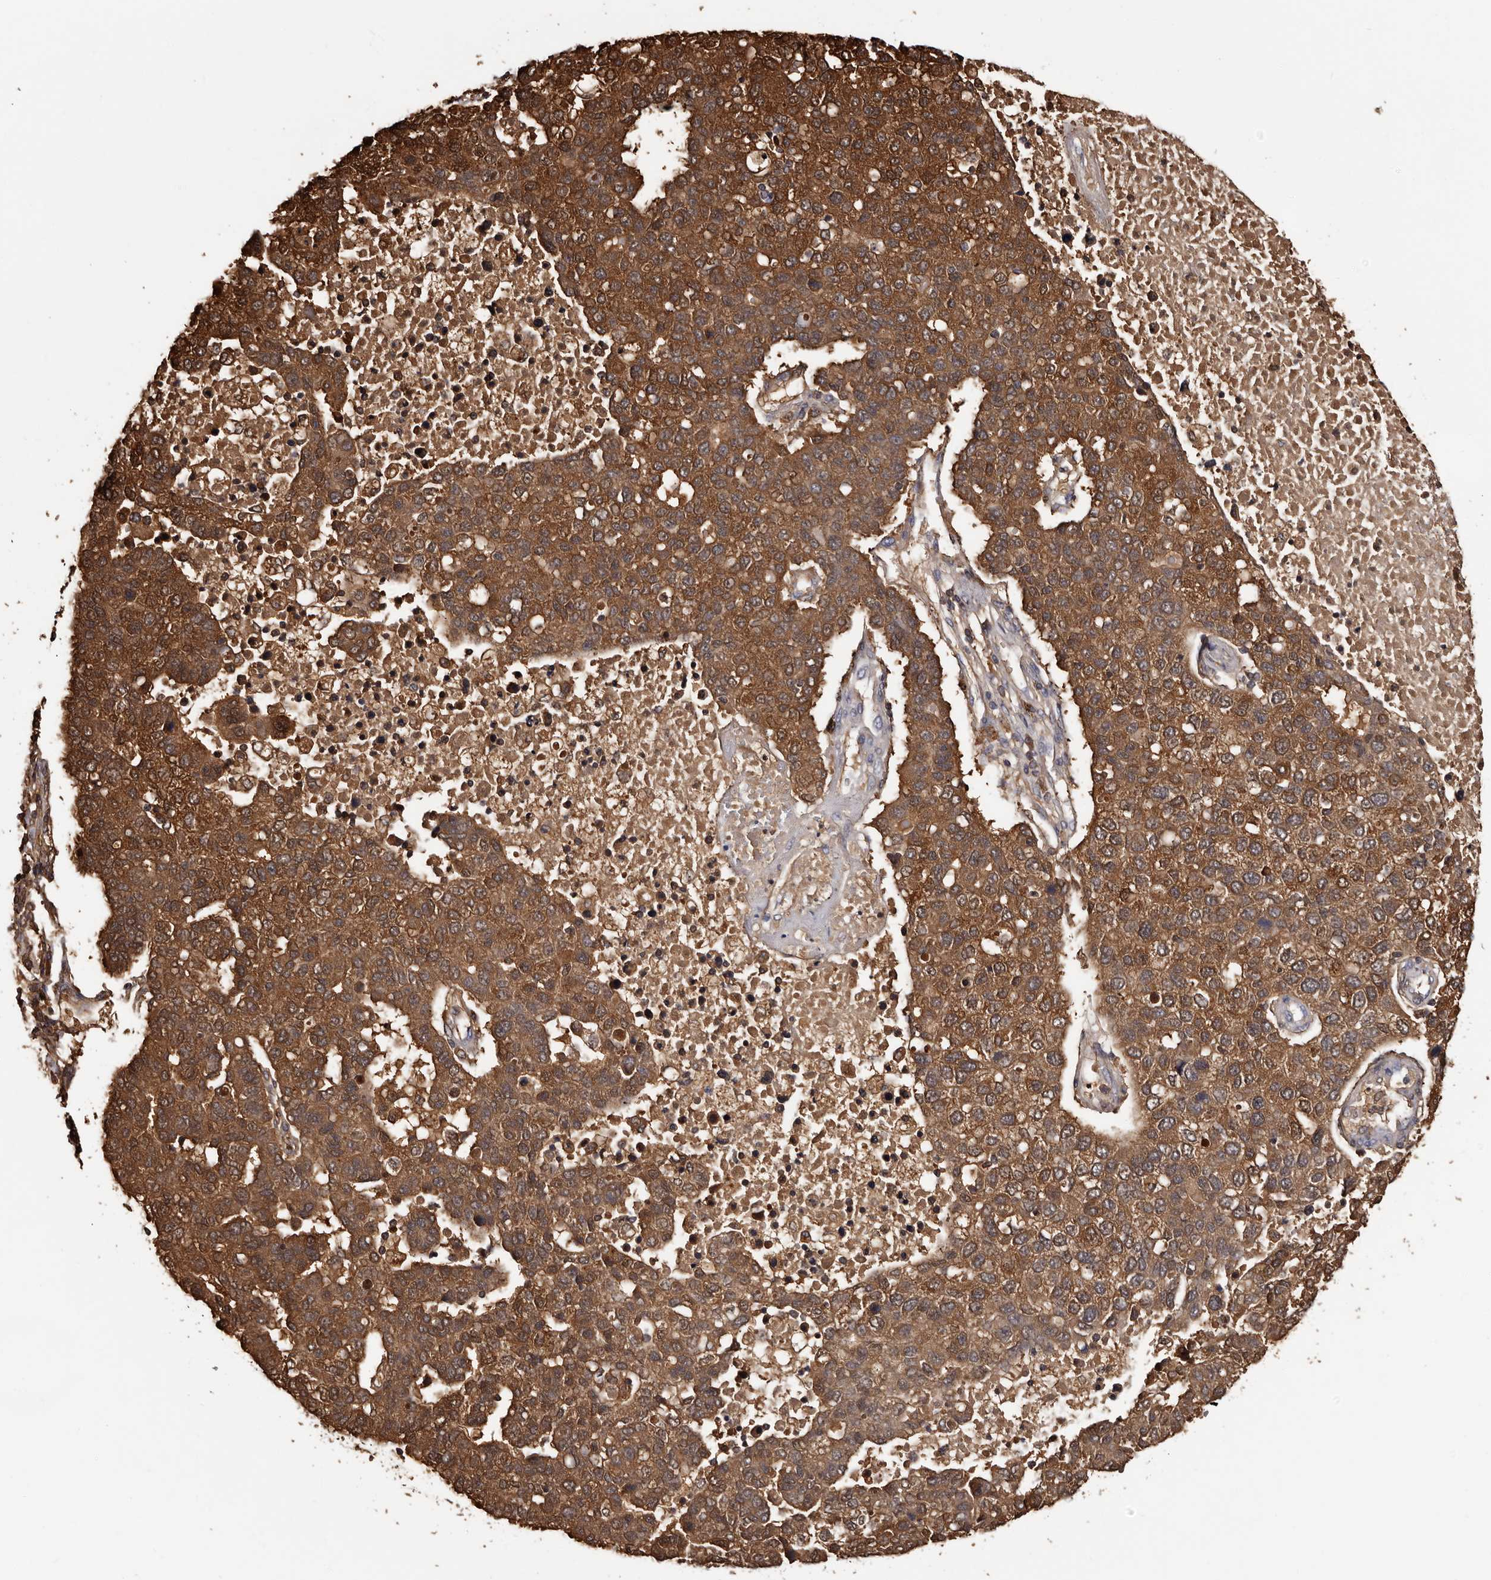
{"staining": {"intensity": "strong", "quantity": ">75%", "location": "cytoplasmic/membranous"}, "tissue": "pancreatic cancer", "cell_type": "Tumor cells", "image_type": "cancer", "snomed": [{"axis": "morphology", "description": "Adenocarcinoma, NOS"}, {"axis": "topography", "description": "Pancreas"}], "caption": "High-power microscopy captured an IHC histopathology image of pancreatic cancer, revealing strong cytoplasmic/membranous positivity in about >75% of tumor cells.", "gene": "DNPH1", "patient": {"sex": "female", "age": 61}}